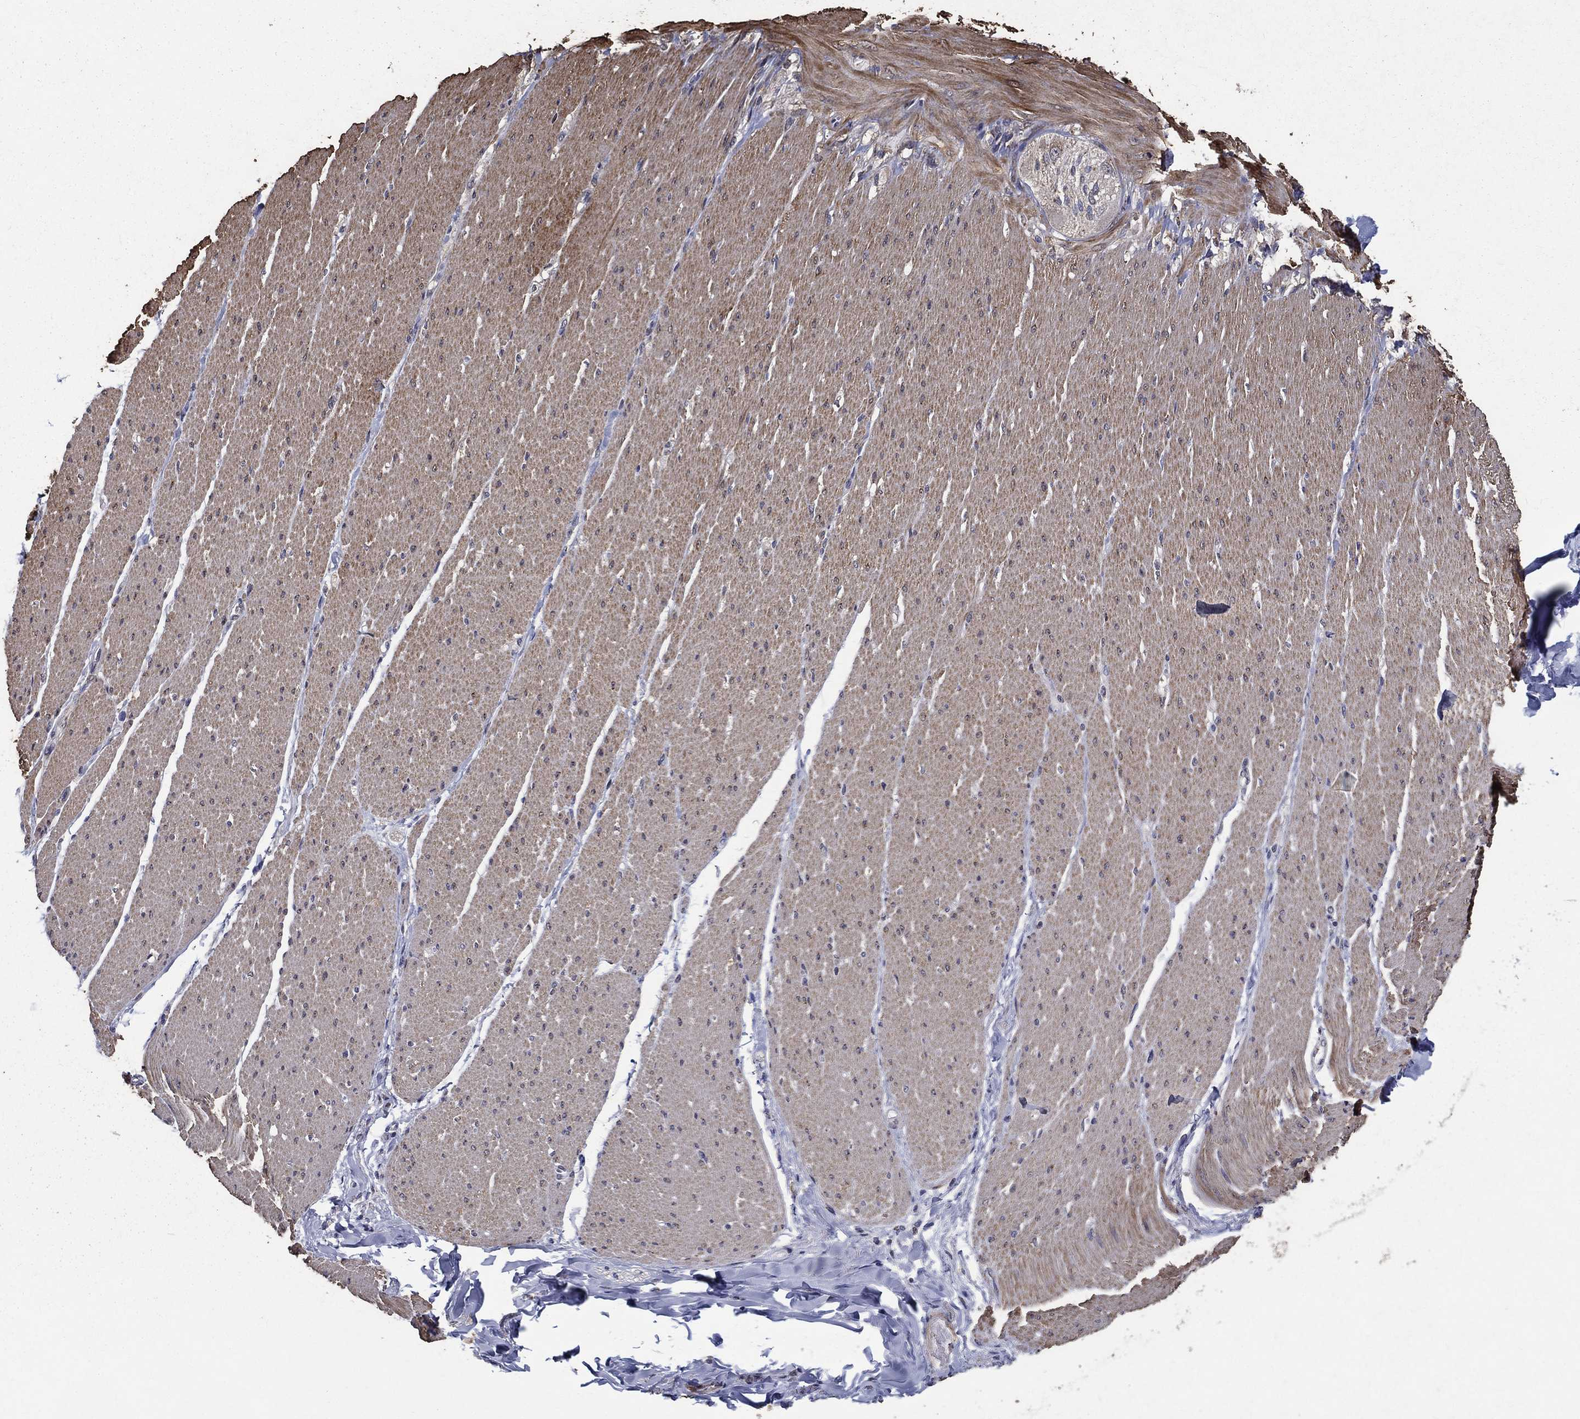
{"staining": {"intensity": "negative", "quantity": "none", "location": "none"}, "tissue": "soft tissue", "cell_type": "Fibroblasts", "image_type": "normal", "snomed": [{"axis": "morphology", "description": "Normal tissue, NOS"}, {"axis": "topography", "description": "Smooth muscle"}, {"axis": "topography", "description": "Duodenum"}, {"axis": "topography", "description": "Peripheral nerve tissue"}], "caption": "IHC image of unremarkable human soft tissue stained for a protein (brown), which exhibits no expression in fibroblasts. Brightfield microscopy of immunohistochemistry (IHC) stained with DAB (3,3'-diaminobenzidine) (brown) and hematoxylin (blue), captured at high magnification.", "gene": "GPR183", "patient": {"sex": "female", "age": 61}}